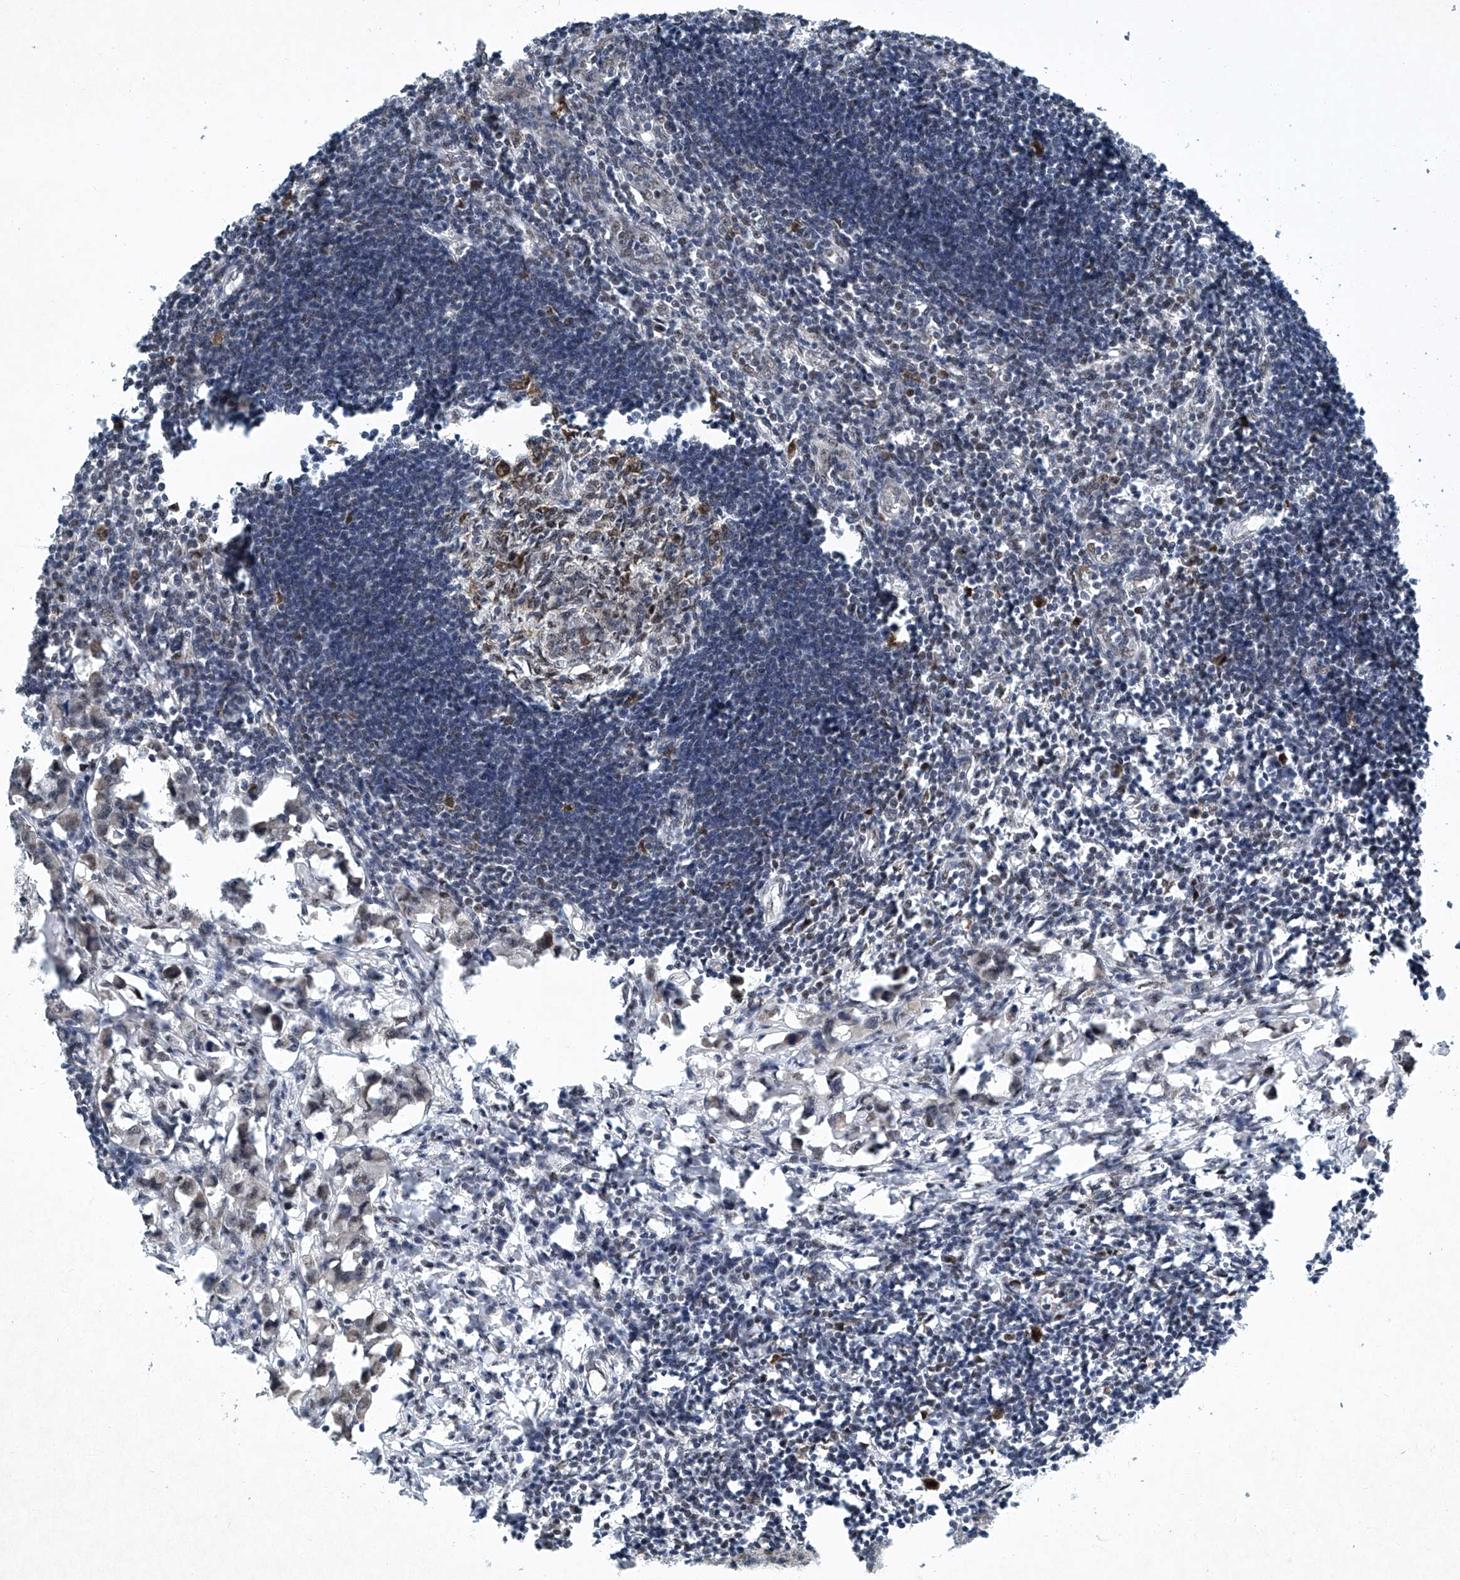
{"staining": {"intensity": "strong", "quantity": "25%-75%", "location": "cytoplasmic/membranous,nuclear"}, "tissue": "lymph node", "cell_type": "Germinal center cells", "image_type": "normal", "snomed": [{"axis": "morphology", "description": "Normal tissue, NOS"}, {"axis": "morphology", "description": "Malignant melanoma, Metastatic site"}, {"axis": "topography", "description": "Lymph node"}], "caption": "Immunohistochemistry (IHC) of unremarkable human lymph node demonstrates high levels of strong cytoplasmic/membranous,nuclear expression in about 25%-75% of germinal center cells.", "gene": "TFDP1", "patient": {"sex": "male", "age": 41}}